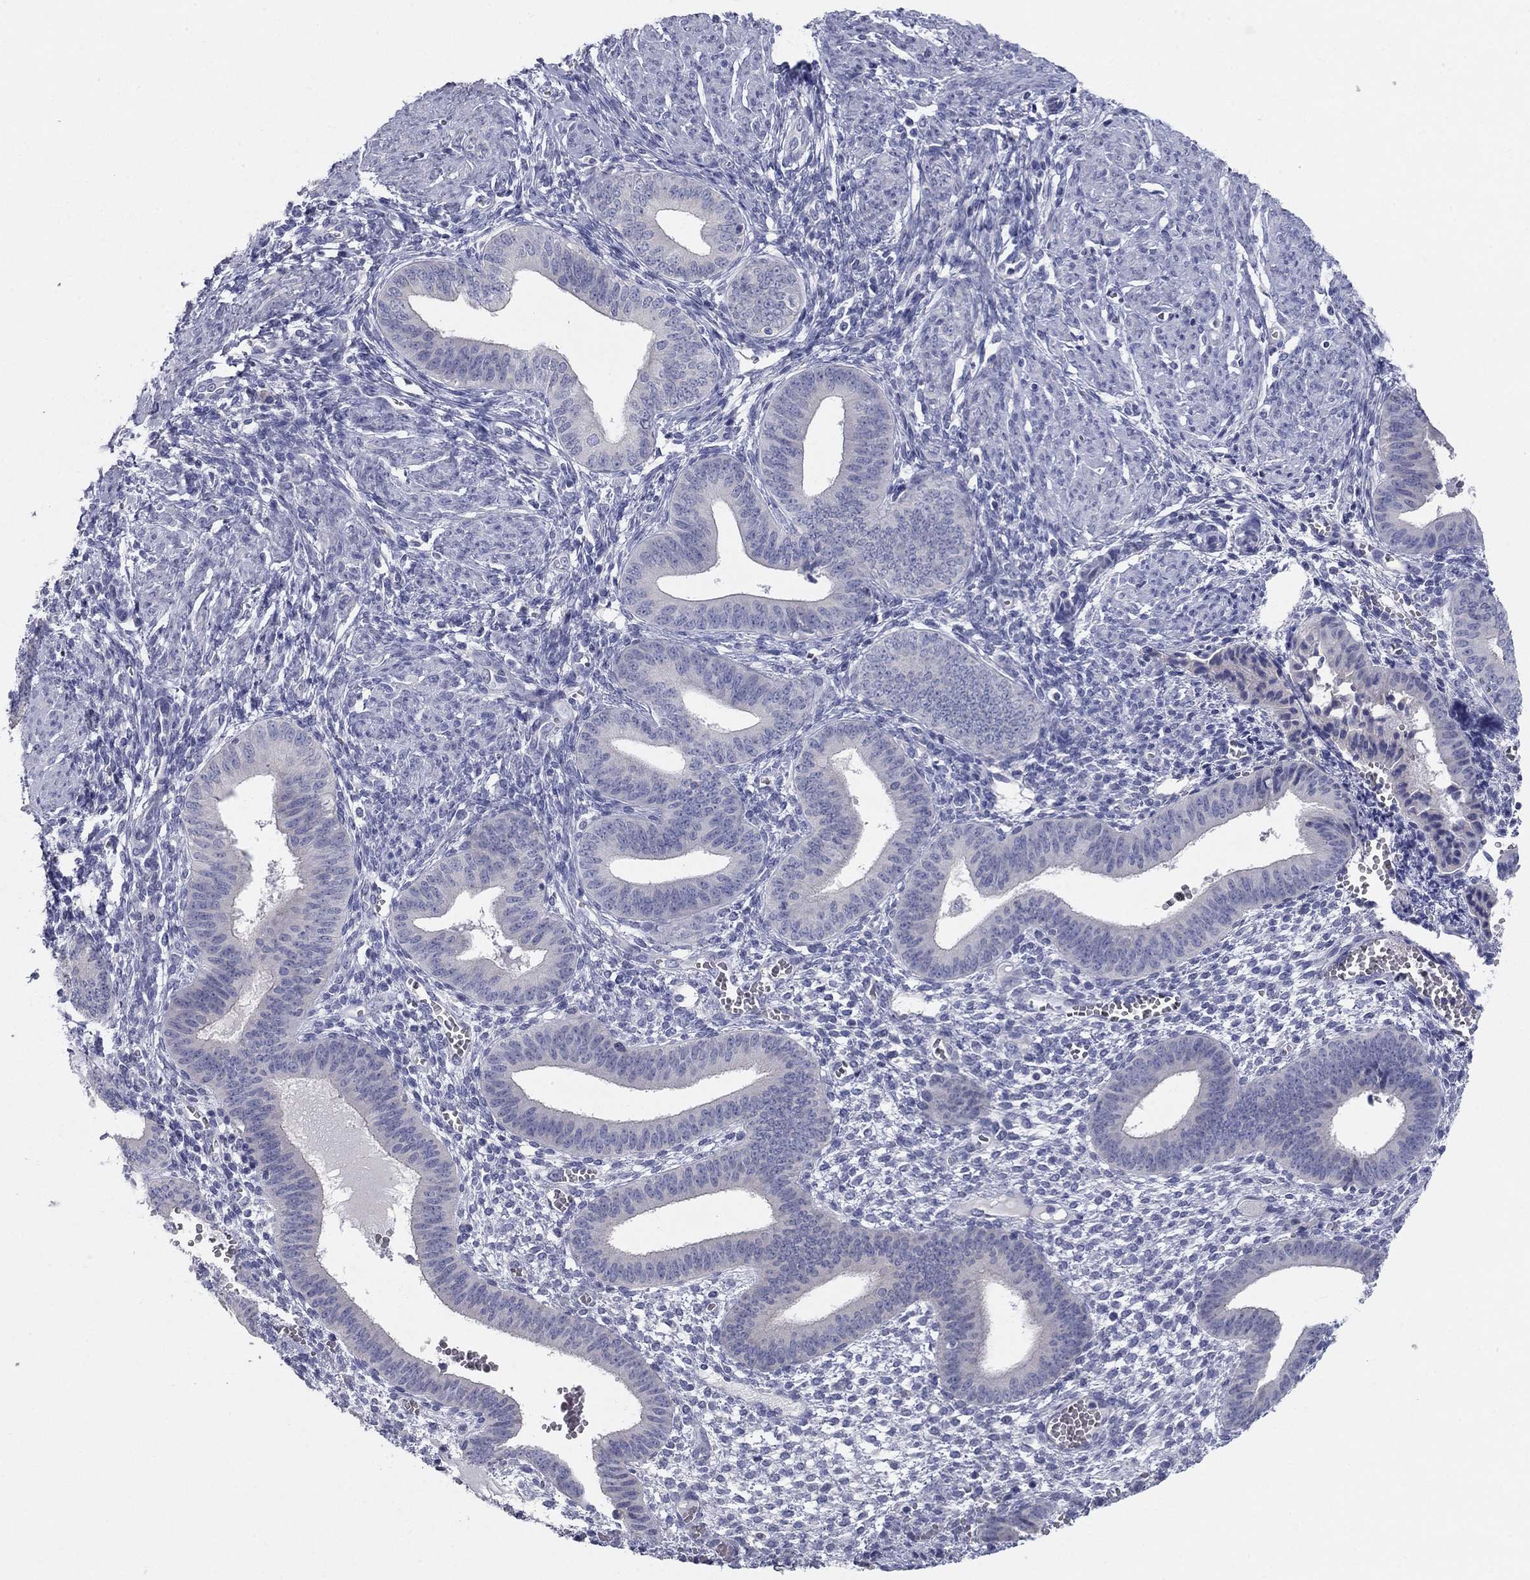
{"staining": {"intensity": "negative", "quantity": "none", "location": "none"}, "tissue": "endometrium", "cell_type": "Cells in endometrial stroma", "image_type": "normal", "snomed": [{"axis": "morphology", "description": "Normal tissue, NOS"}, {"axis": "topography", "description": "Endometrium"}], "caption": "This histopathology image is of unremarkable endometrium stained with immunohistochemistry to label a protein in brown with the nuclei are counter-stained blue. There is no positivity in cells in endometrial stroma.", "gene": "GRK7", "patient": {"sex": "female", "age": 42}}